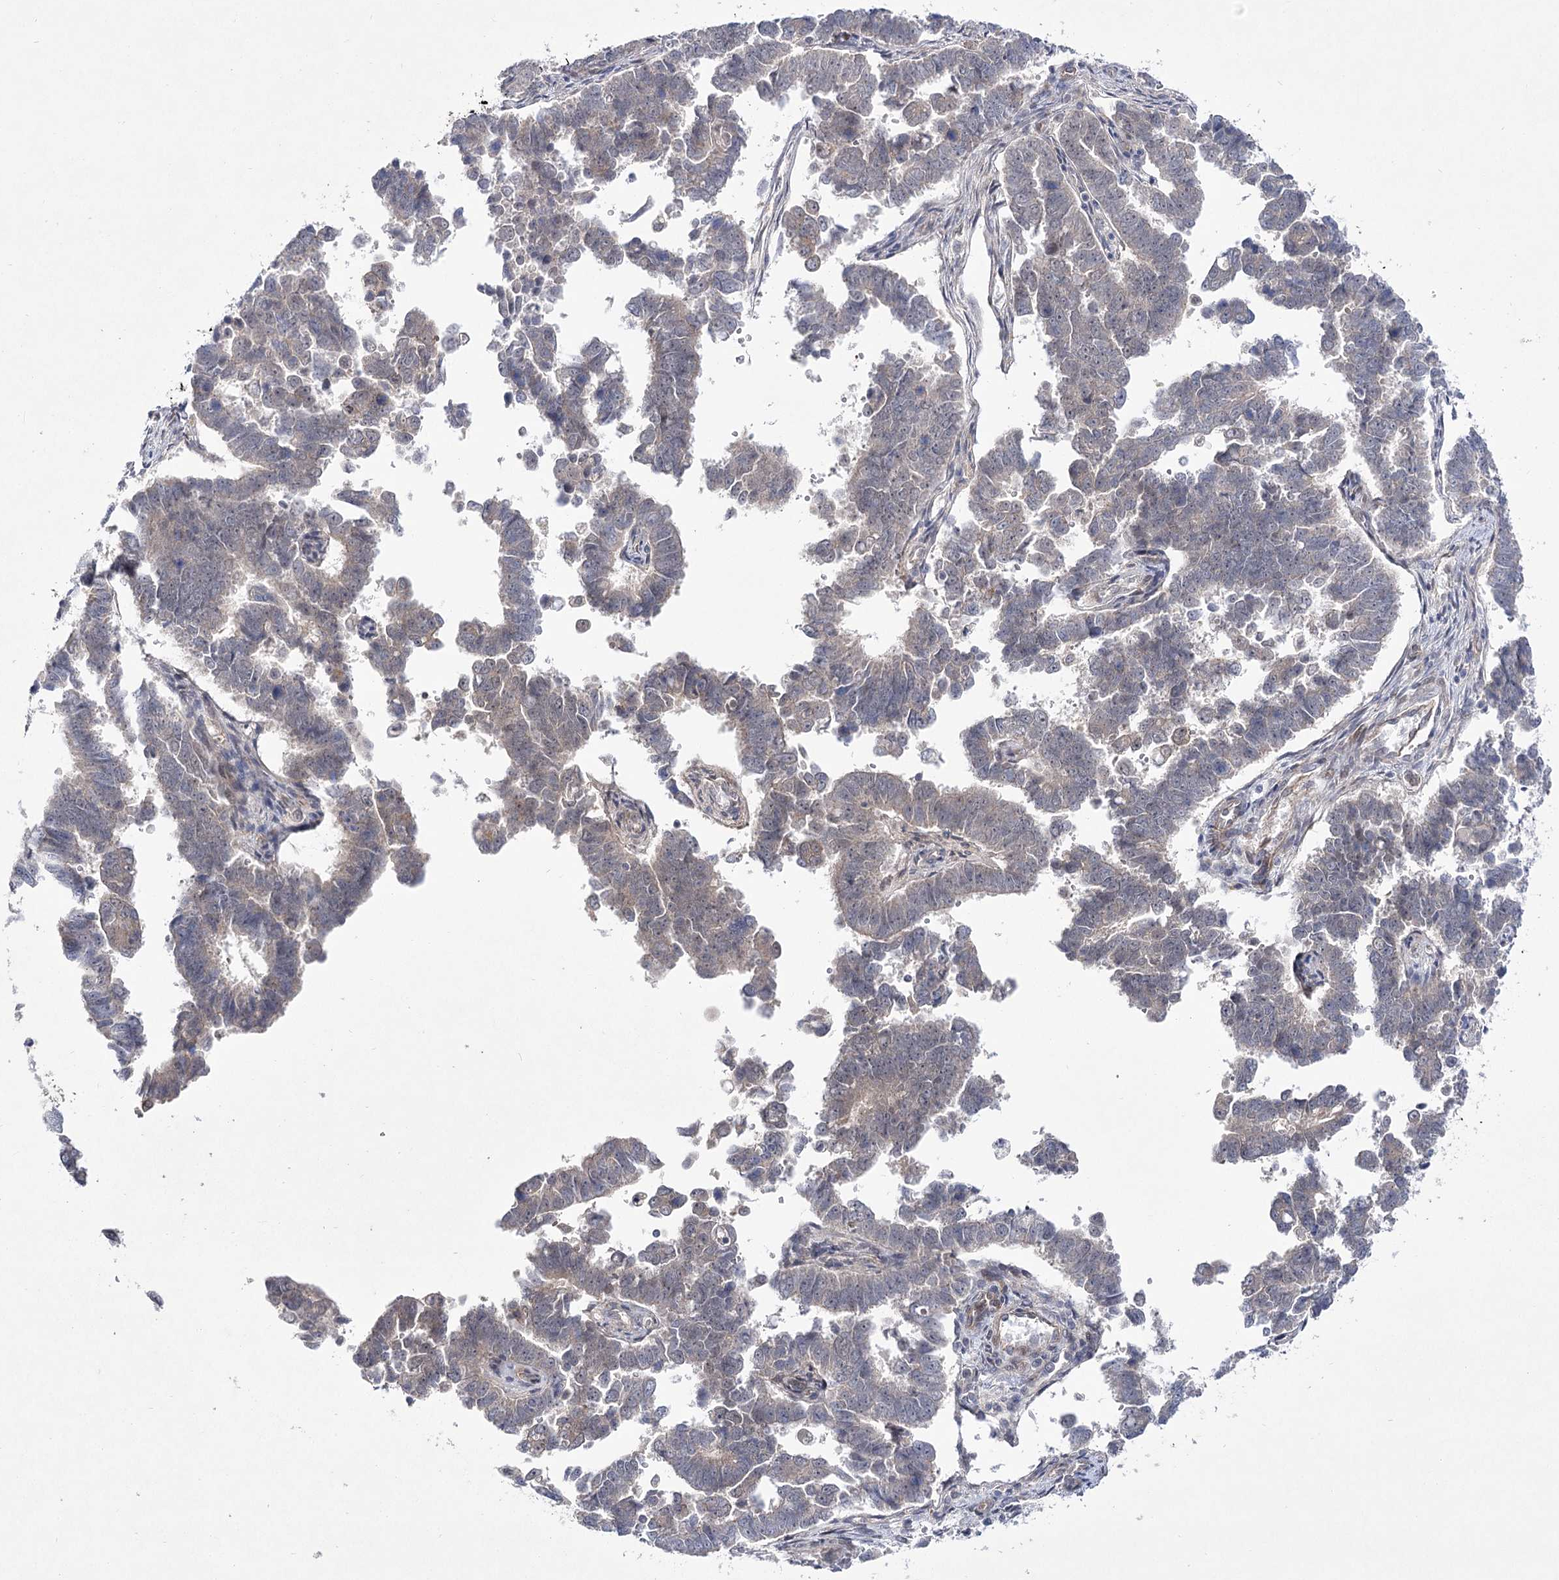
{"staining": {"intensity": "weak", "quantity": "<25%", "location": "cytoplasmic/membranous"}, "tissue": "endometrial cancer", "cell_type": "Tumor cells", "image_type": "cancer", "snomed": [{"axis": "morphology", "description": "Adenocarcinoma, NOS"}, {"axis": "topography", "description": "Endometrium"}], "caption": "Endometrial cancer (adenocarcinoma) was stained to show a protein in brown. There is no significant staining in tumor cells. (Immunohistochemistry, brightfield microscopy, high magnification).", "gene": "ARHGAP32", "patient": {"sex": "female", "age": 75}}